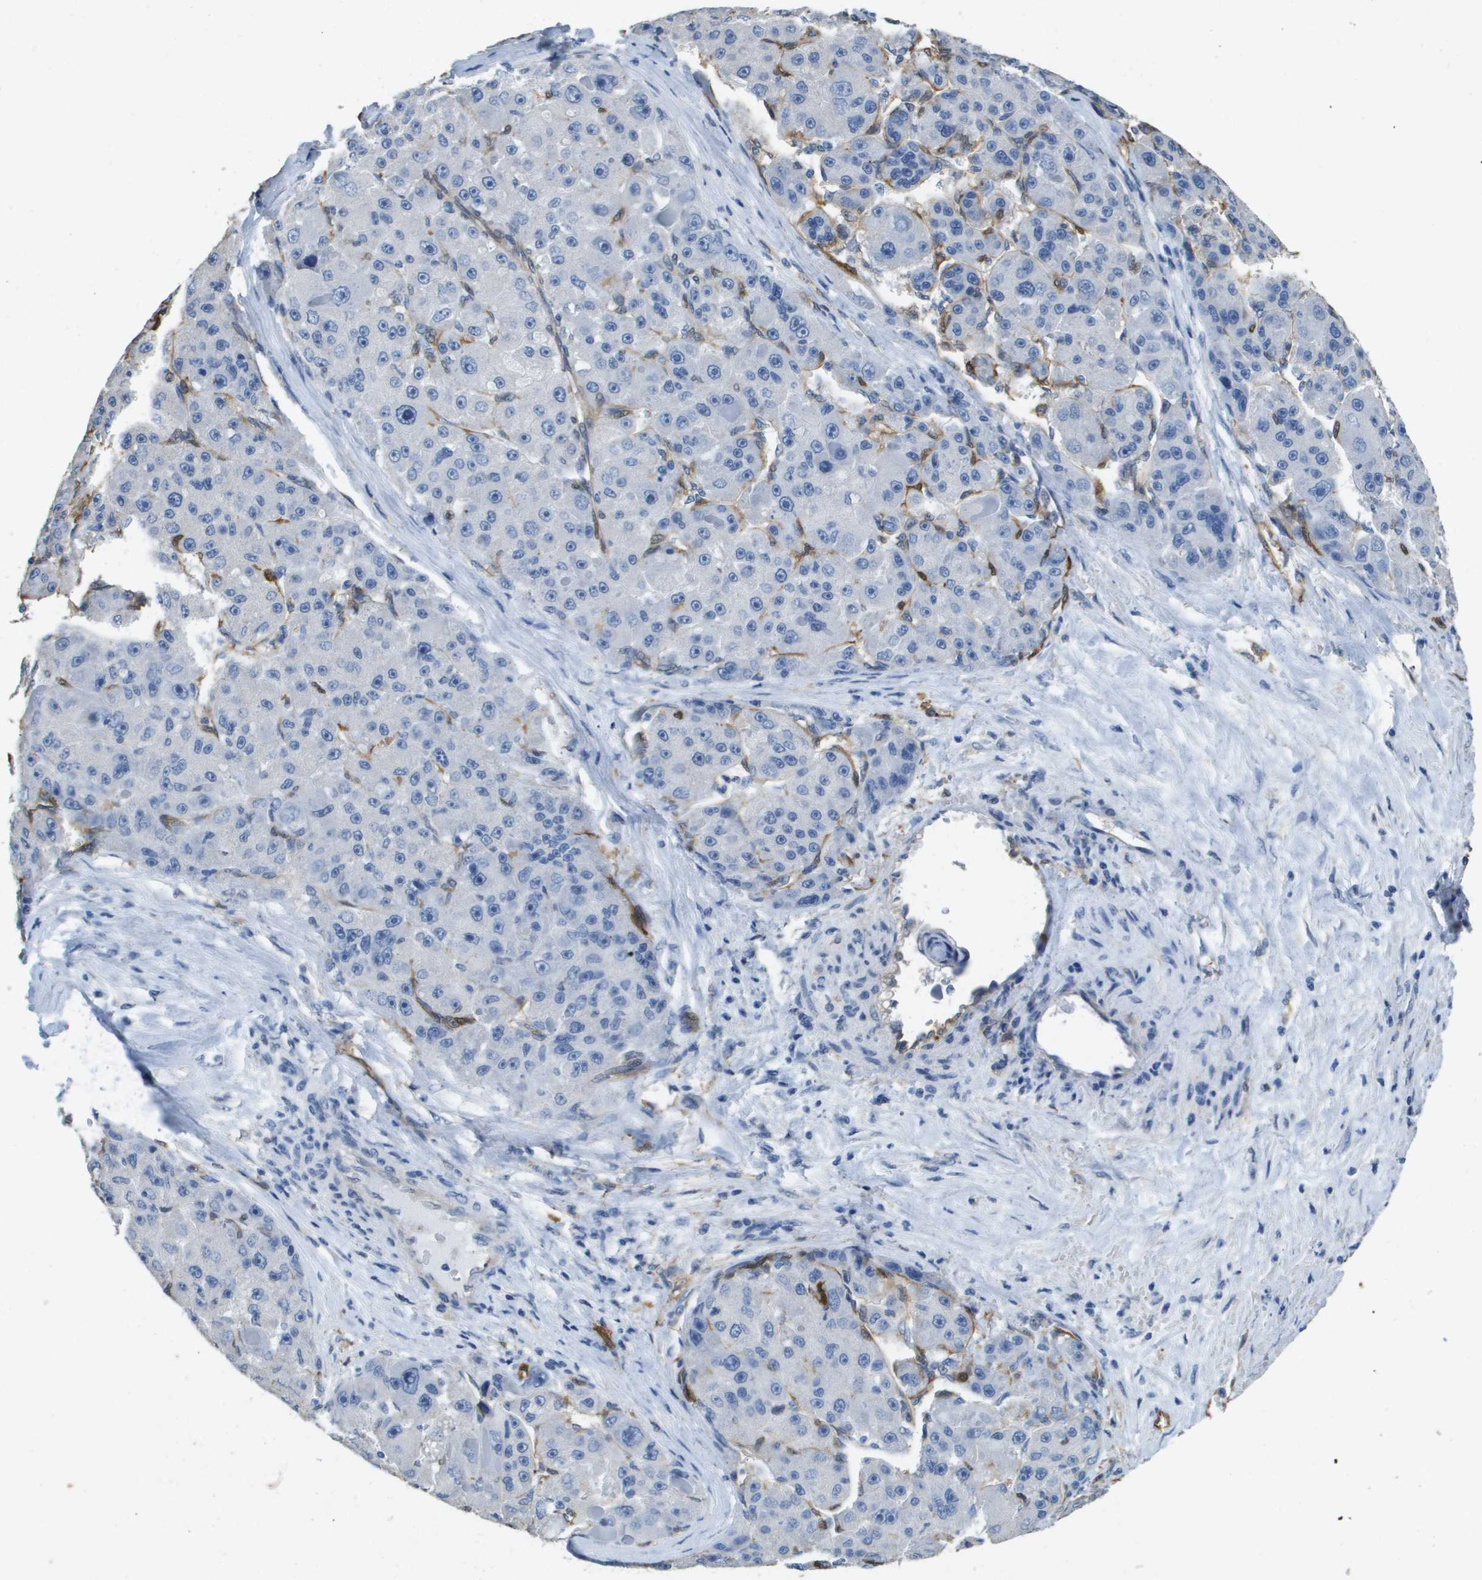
{"staining": {"intensity": "negative", "quantity": "none", "location": "none"}, "tissue": "liver cancer", "cell_type": "Tumor cells", "image_type": "cancer", "snomed": [{"axis": "morphology", "description": "Carcinoma, Hepatocellular, NOS"}, {"axis": "topography", "description": "Liver"}], "caption": "Immunohistochemistry (IHC) histopathology image of human liver cancer stained for a protein (brown), which reveals no positivity in tumor cells.", "gene": "FABP5", "patient": {"sex": "male", "age": 76}}